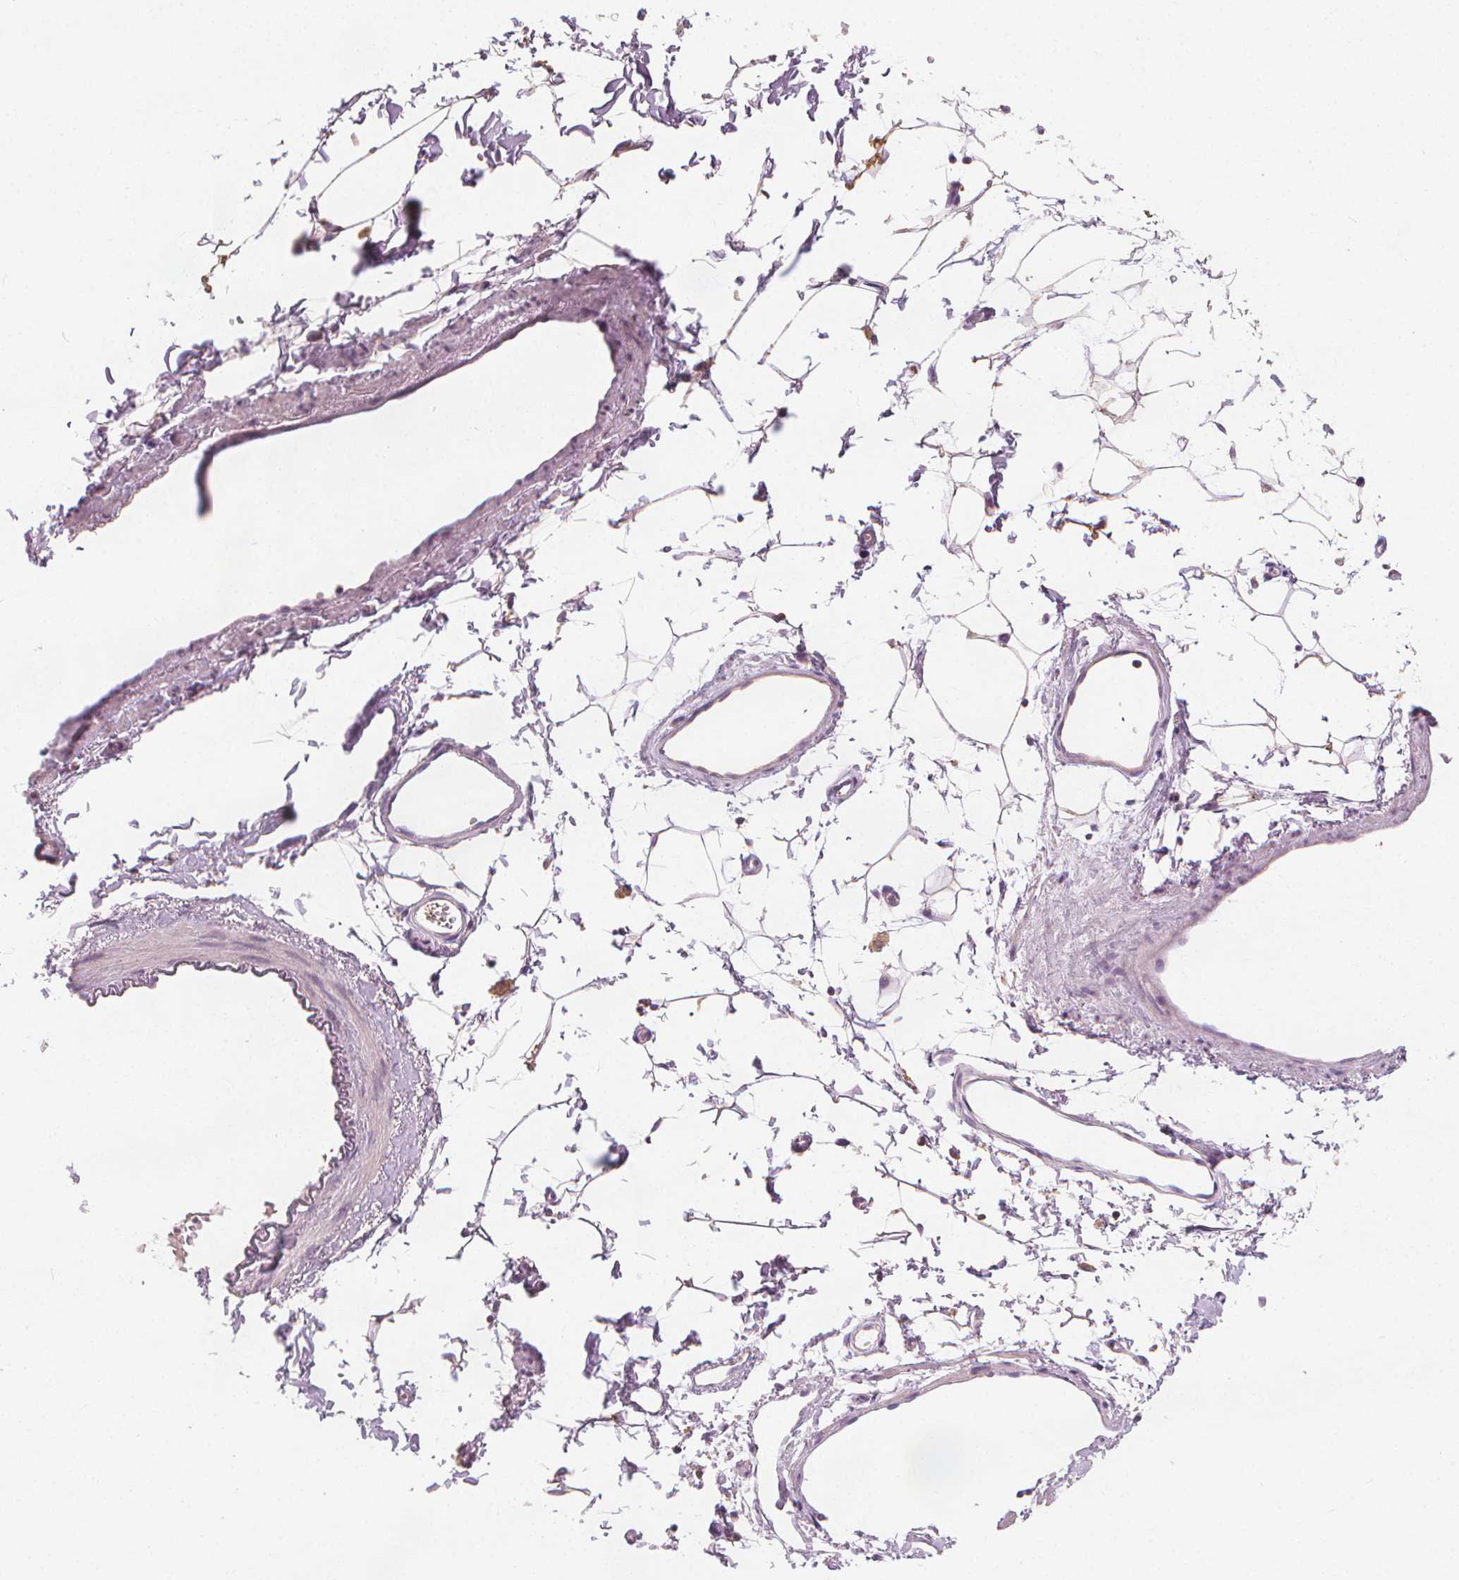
{"staining": {"intensity": "negative", "quantity": "none", "location": "none"}, "tissue": "adipose tissue", "cell_type": "Adipocytes", "image_type": "normal", "snomed": [{"axis": "morphology", "description": "Normal tissue, NOS"}, {"axis": "topography", "description": "Cartilage tissue"}, {"axis": "topography", "description": "Bronchus"}], "caption": "DAB immunohistochemical staining of benign human adipose tissue demonstrates no significant positivity in adipocytes. (IHC, brightfield microscopy, high magnification).", "gene": "RAB20", "patient": {"sex": "female", "age": 79}}